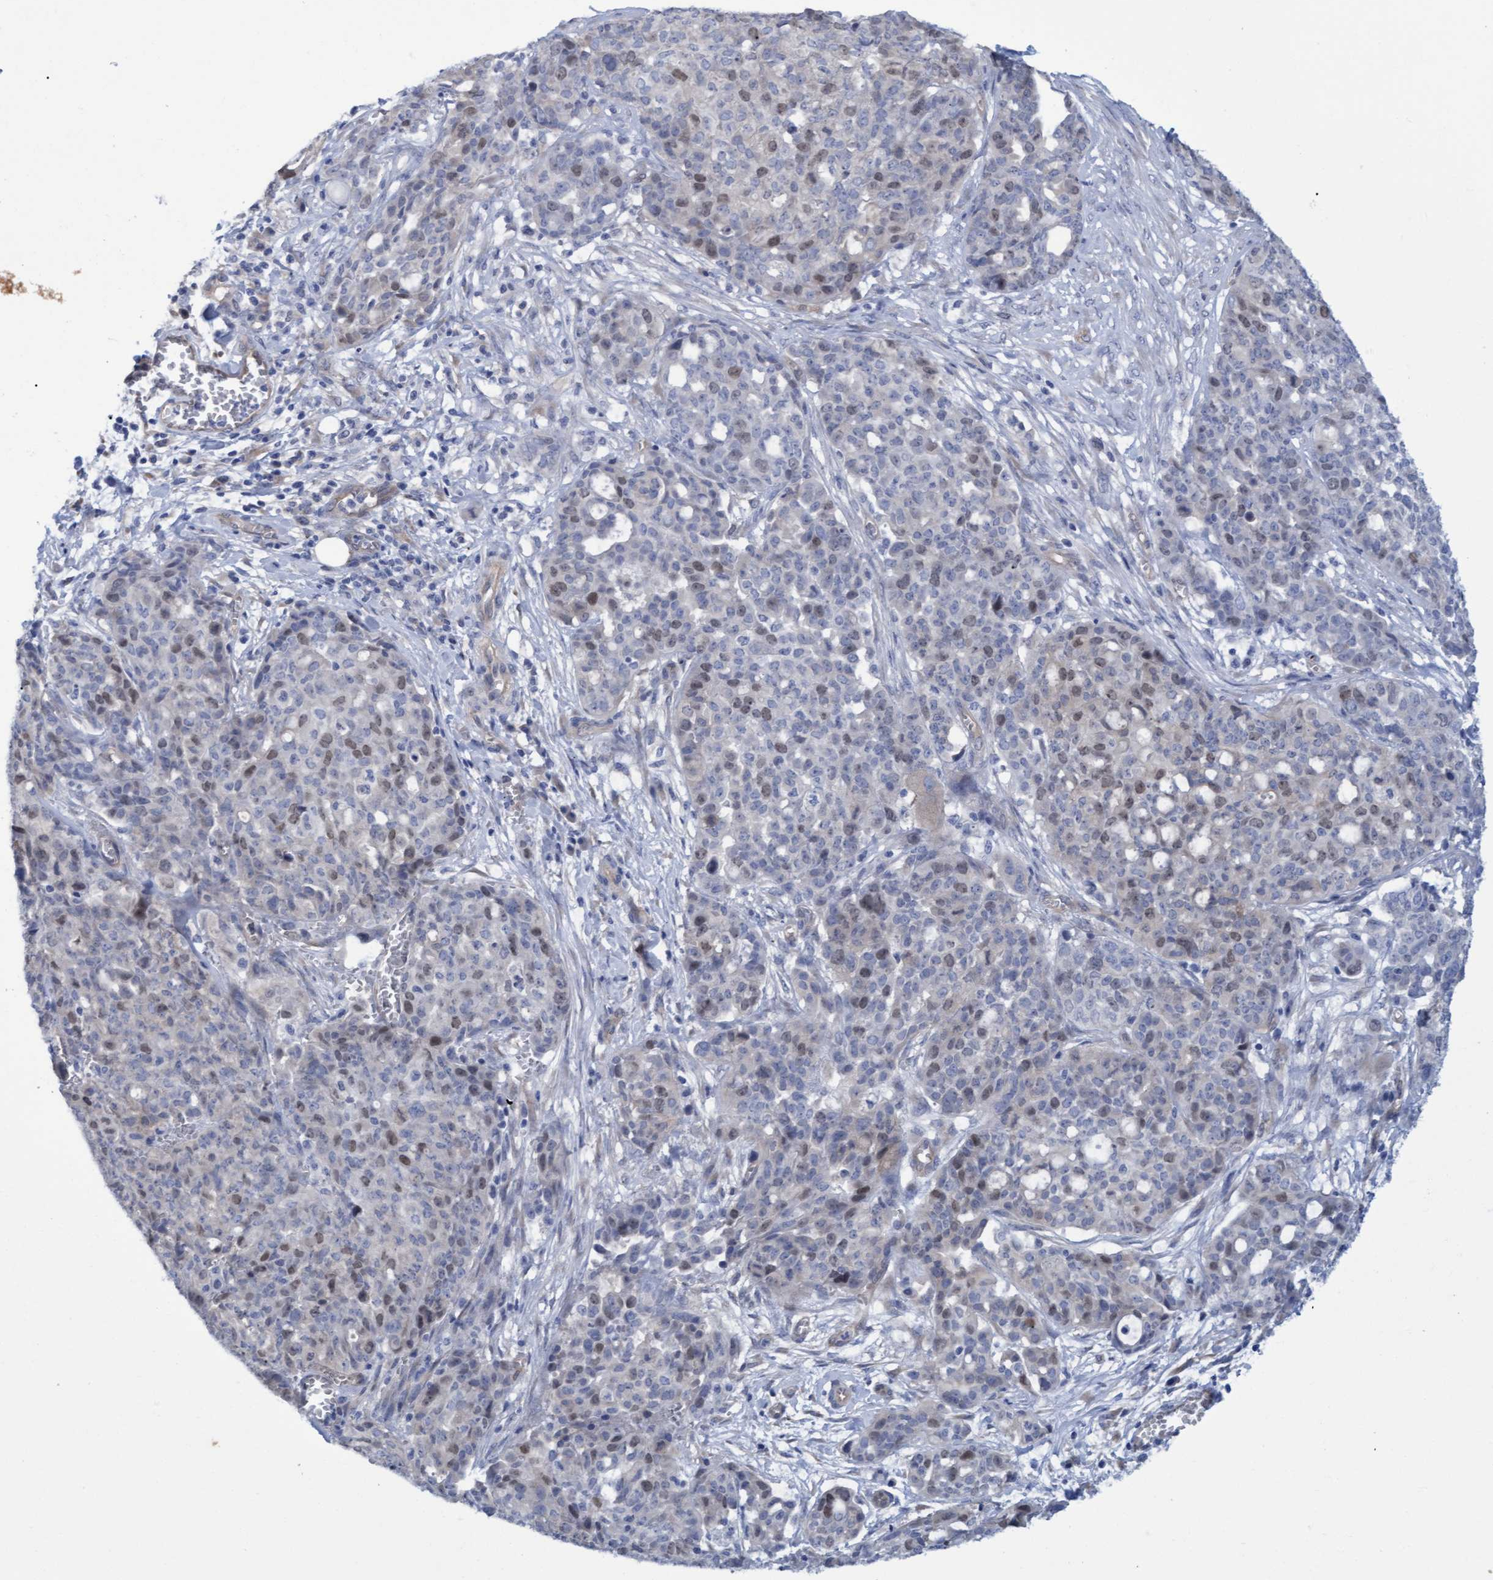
{"staining": {"intensity": "weak", "quantity": "25%-75%", "location": "nuclear"}, "tissue": "ovarian cancer", "cell_type": "Tumor cells", "image_type": "cancer", "snomed": [{"axis": "morphology", "description": "Cystadenocarcinoma, serous, NOS"}, {"axis": "topography", "description": "Soft tissue"}, {"axis": "topography", "description": "Ovary"}], "caption": "Tumor cells exhibit low levels of weak nuclear expression in about 25%-75% of cells in human serous cystadenocarcinoma (ovarian).", "gene": "STXBP1", "patient": {"sex": "female", "age": 57}}